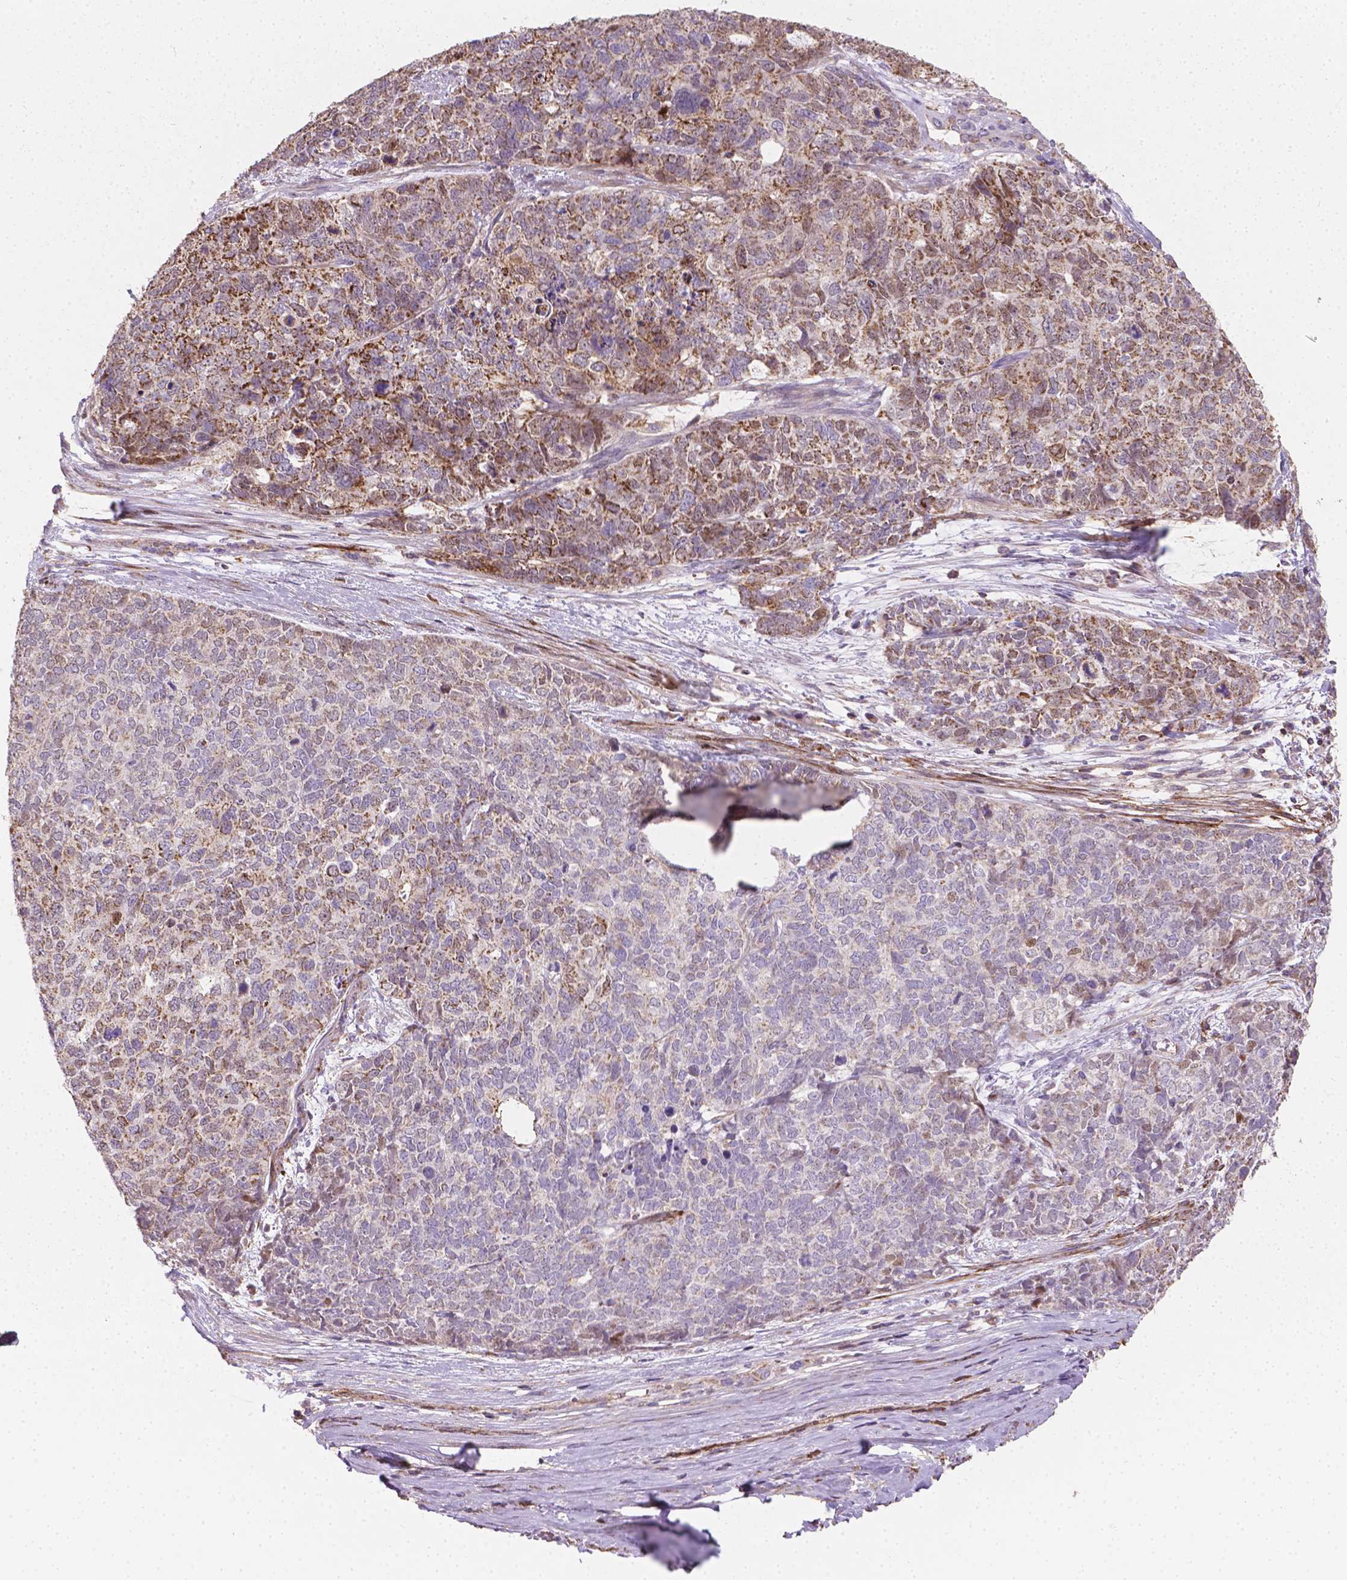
{"staining": {"intensity": "moderate", "quantity": "25%-75%", "location": "cytoplasmic/membranous"}, "tissue": "cervical cancer", "cell_type": "Tumor cells", "image_type": "cancer", "snomed": [{"axis": "morphology", "description": "Squamous cell carcinoma, NOS"}, {"axis": "topography", "description": "Cervix"}], "caption": "A high-resolution micrograph shows immunohistochemistry (IHC) staining of cervical squamous cell carcinoma, which demonstrates moderate cytoplasmic/membranous expression in about 25%-75% of tumor cells.", "gene": "TCAF1", "patient": {"sex": "female", "age": 63}}